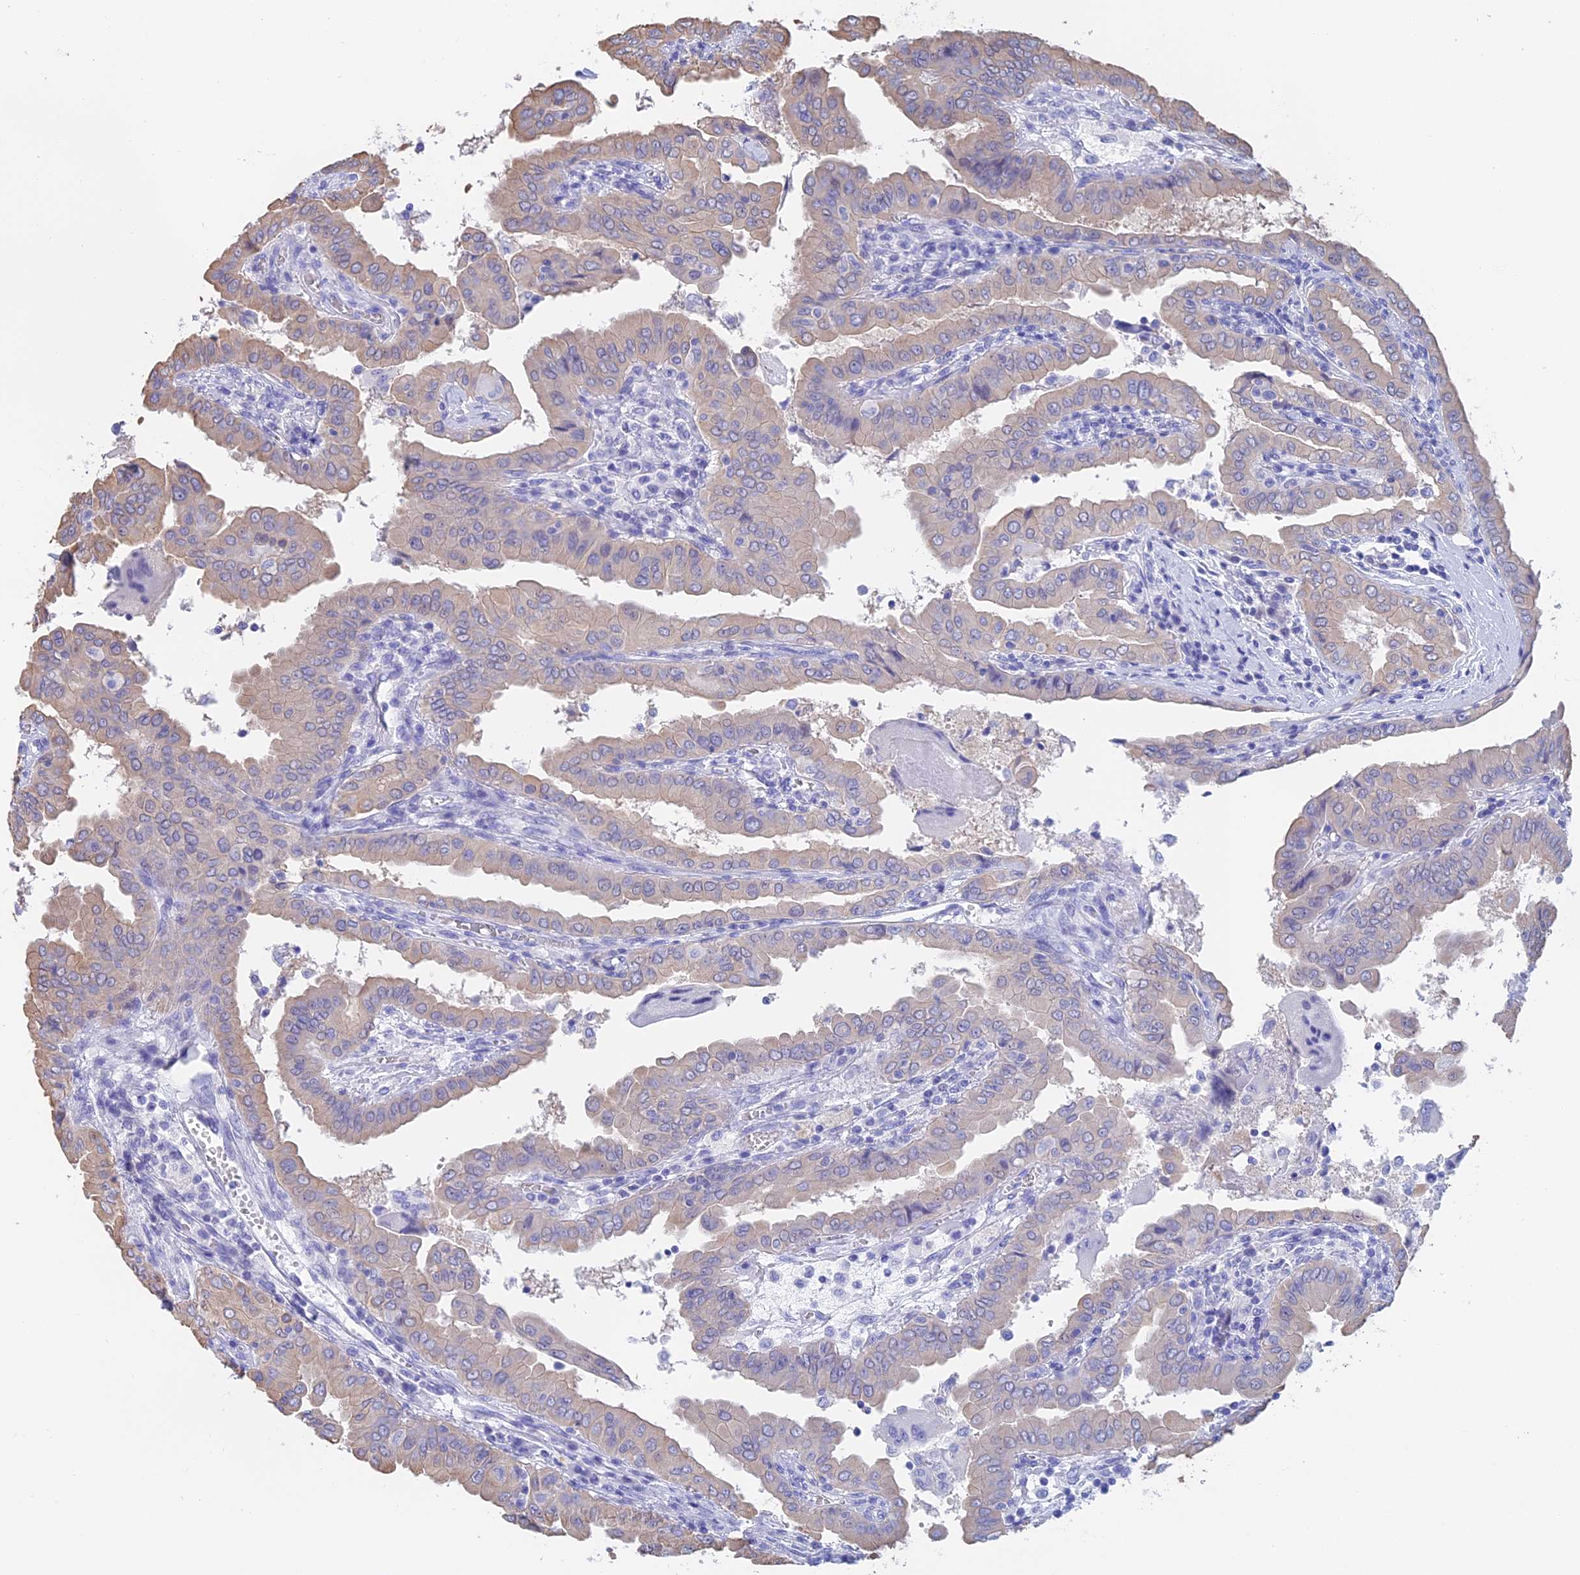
{"staining": {"intensity": "weak", "quantity": "25%-75%", "location": "cytoplasmic/membranous"}, "tissue": "thyroid cancer", "cell_type": "Tumor cells", "image_type": "cancer", "snomed": [{"axis": "morphology", "description": "Papillary adenocarcinoma, NOS"}, {"axis": "topography", "description": "Thyroid gland"}], "caption": "Immunohistochemistry of human thyroid cancer reveals low levels of weak cytoplasmic/membranous positivity in approximately 25%-75% of tumor cells.", "gene": "STUB1", "patient": {"sex": "male", "age": 33}}